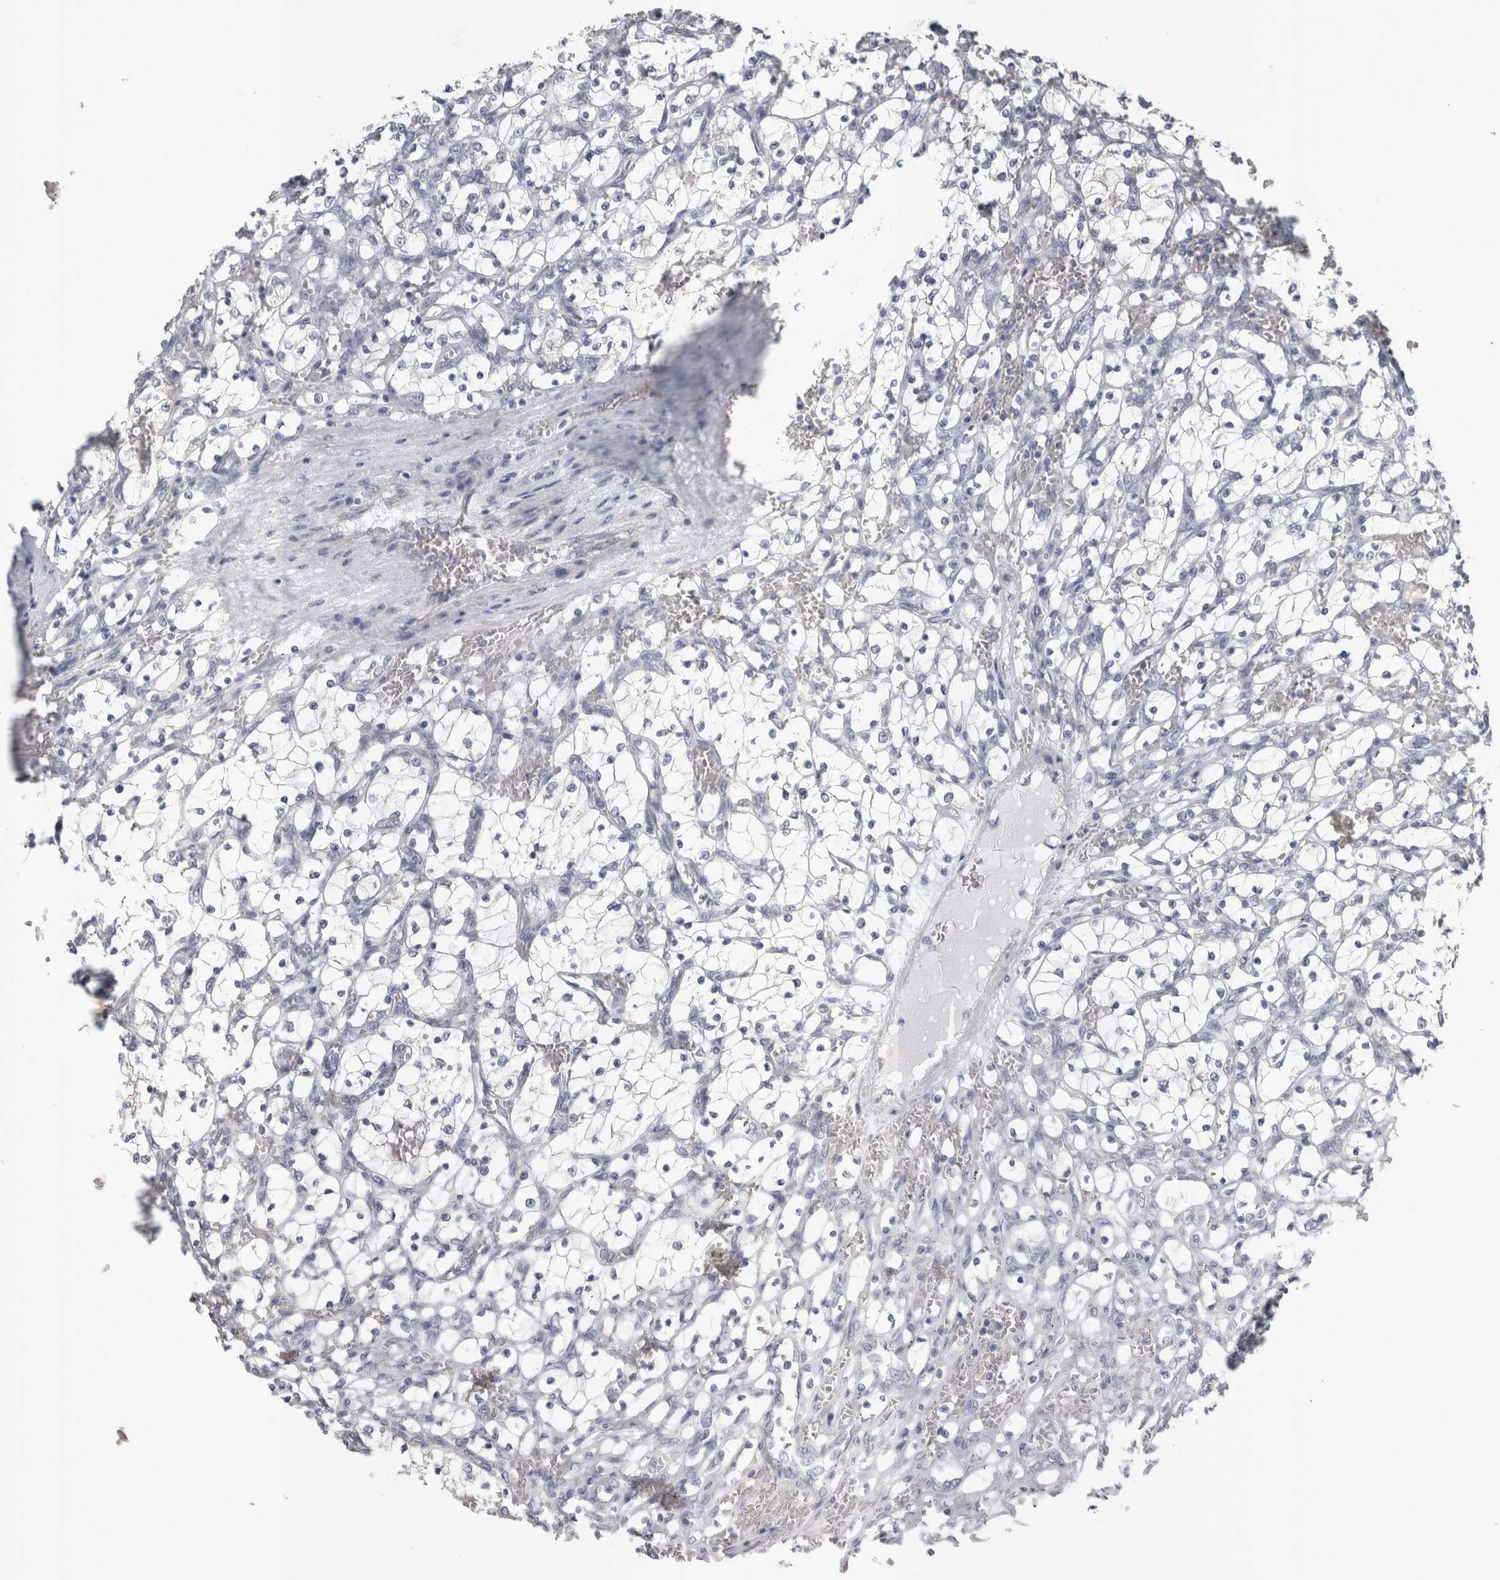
{"staining": {"intensity": "negative", "quantity": "none", "location": "none"}, "tissue": "renal cancer", "cell_type": "Tumor cells", "image_type": "cancer", "snomed": [{"axis": "morphology", "description": "Adenocarcinoma, NOS"}, {"axis": "topography", "description": "Kidney"}], "caption": "Histopathology image shows no protein staining in tumor cells of renal adenocarcinoma tissue.", "gene": "FXYD7", "patient": {"sex": "female", "age": 69}}